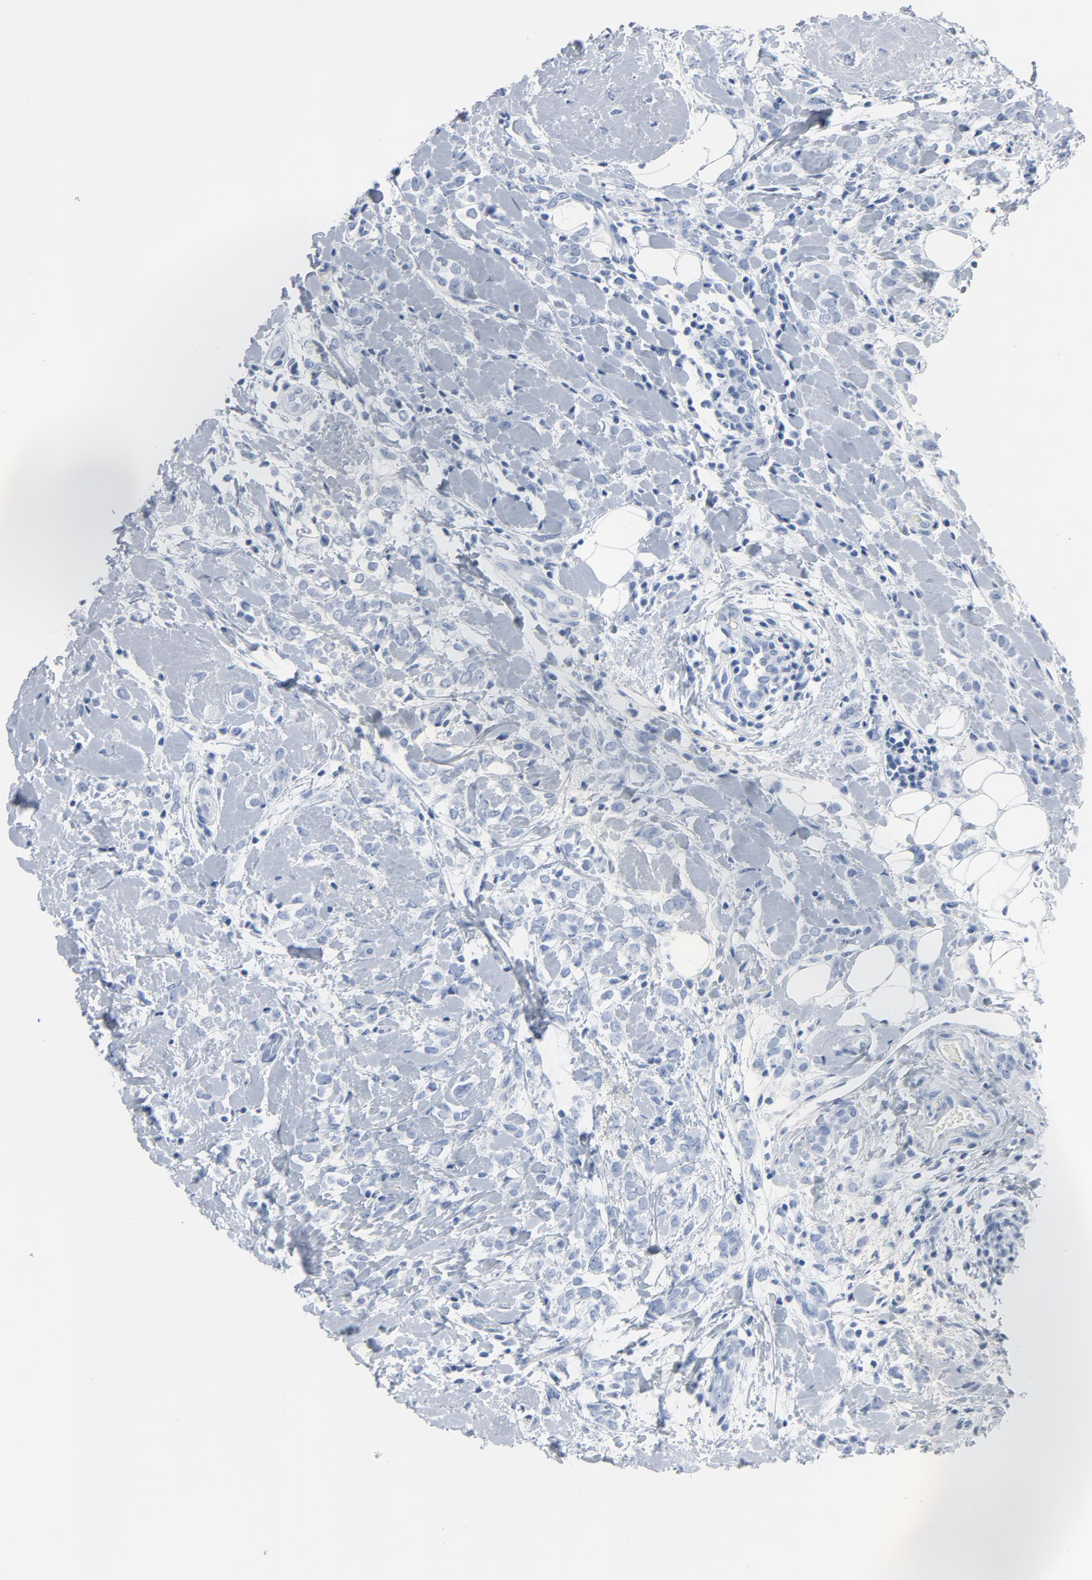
{"staining": {"intensity": "negative", "quantity": "none", "location": "none"}, "tissue": "breast cancer", "cell_type": "Tumor cells", "image_type": "cancer", "snomed": [{"axis": "morphology", "description": "Normal tissue, NOS"}, {"axis": "morphology", "description": "Lobular carcinoma"}, {"axis": "topography", "description": "Breast"}], "caption": "Tumor cells show no significant protein staining in breast cancer (lobular carcinoma).", "gene": "FOXP1", "patient": {"sex": "female", "age": 47}}